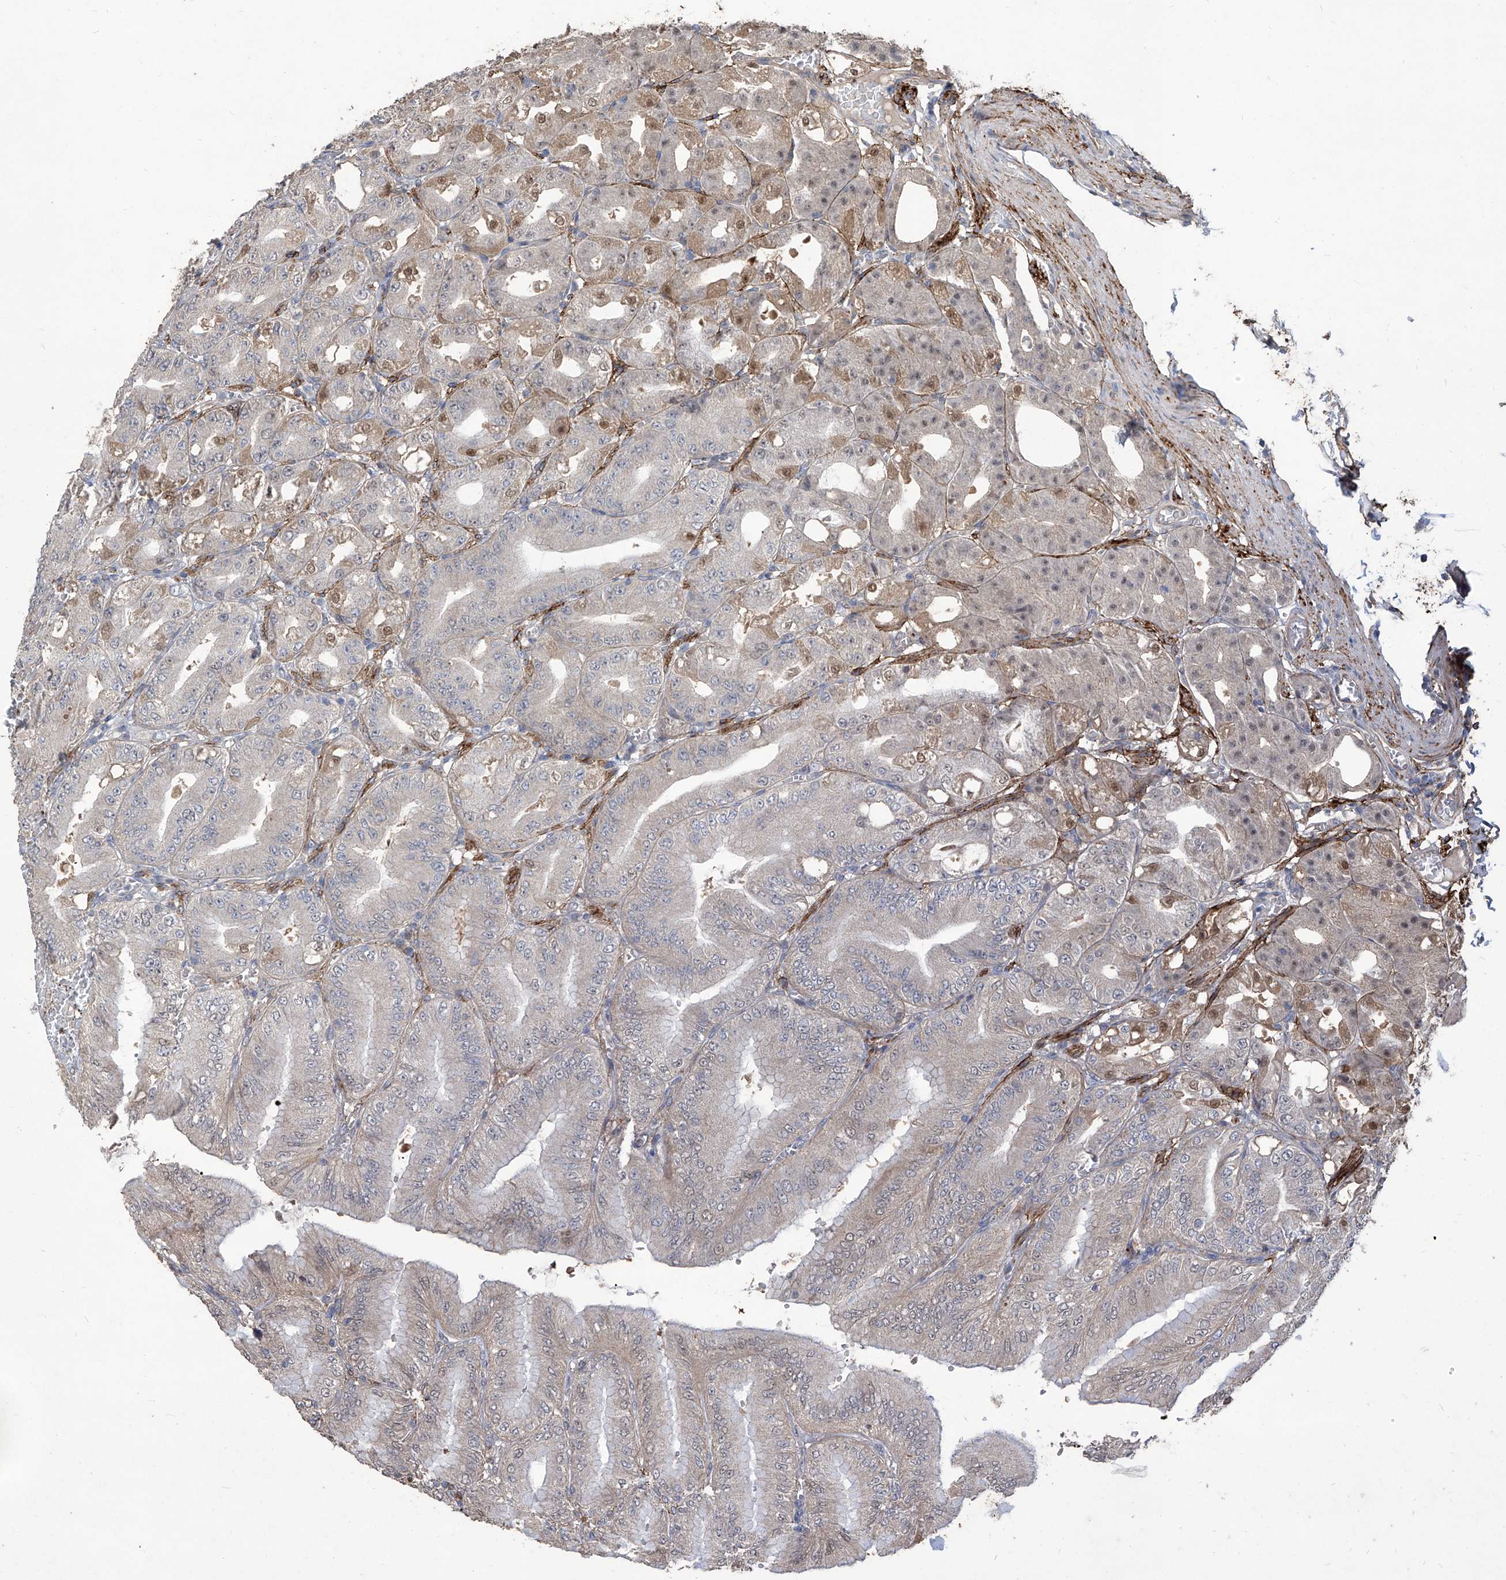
{"staining": {"intensity": "weak", "quantity": "<25%", "location": "cytoplasmic/membranous,nuclear"}, "tissue": "stomach", "cell_type": "Glandular cells", "image_type": "normal", "snomed": [{"axis": "morphology", "description": "Normal tissue, NOS"}, {"axis": "topography", "description": "Stomach, lower"}], "caption": "Normal stomach was stained to show a protein in brown. There is no significant staining in glandular cells. (Brightfield microscopy of DAB (3,3'-diaminobenzidine) immunohistochemistry at high magnification).", "gene": "TXNIP", "patient": {"sex": "male", "age": 71}}